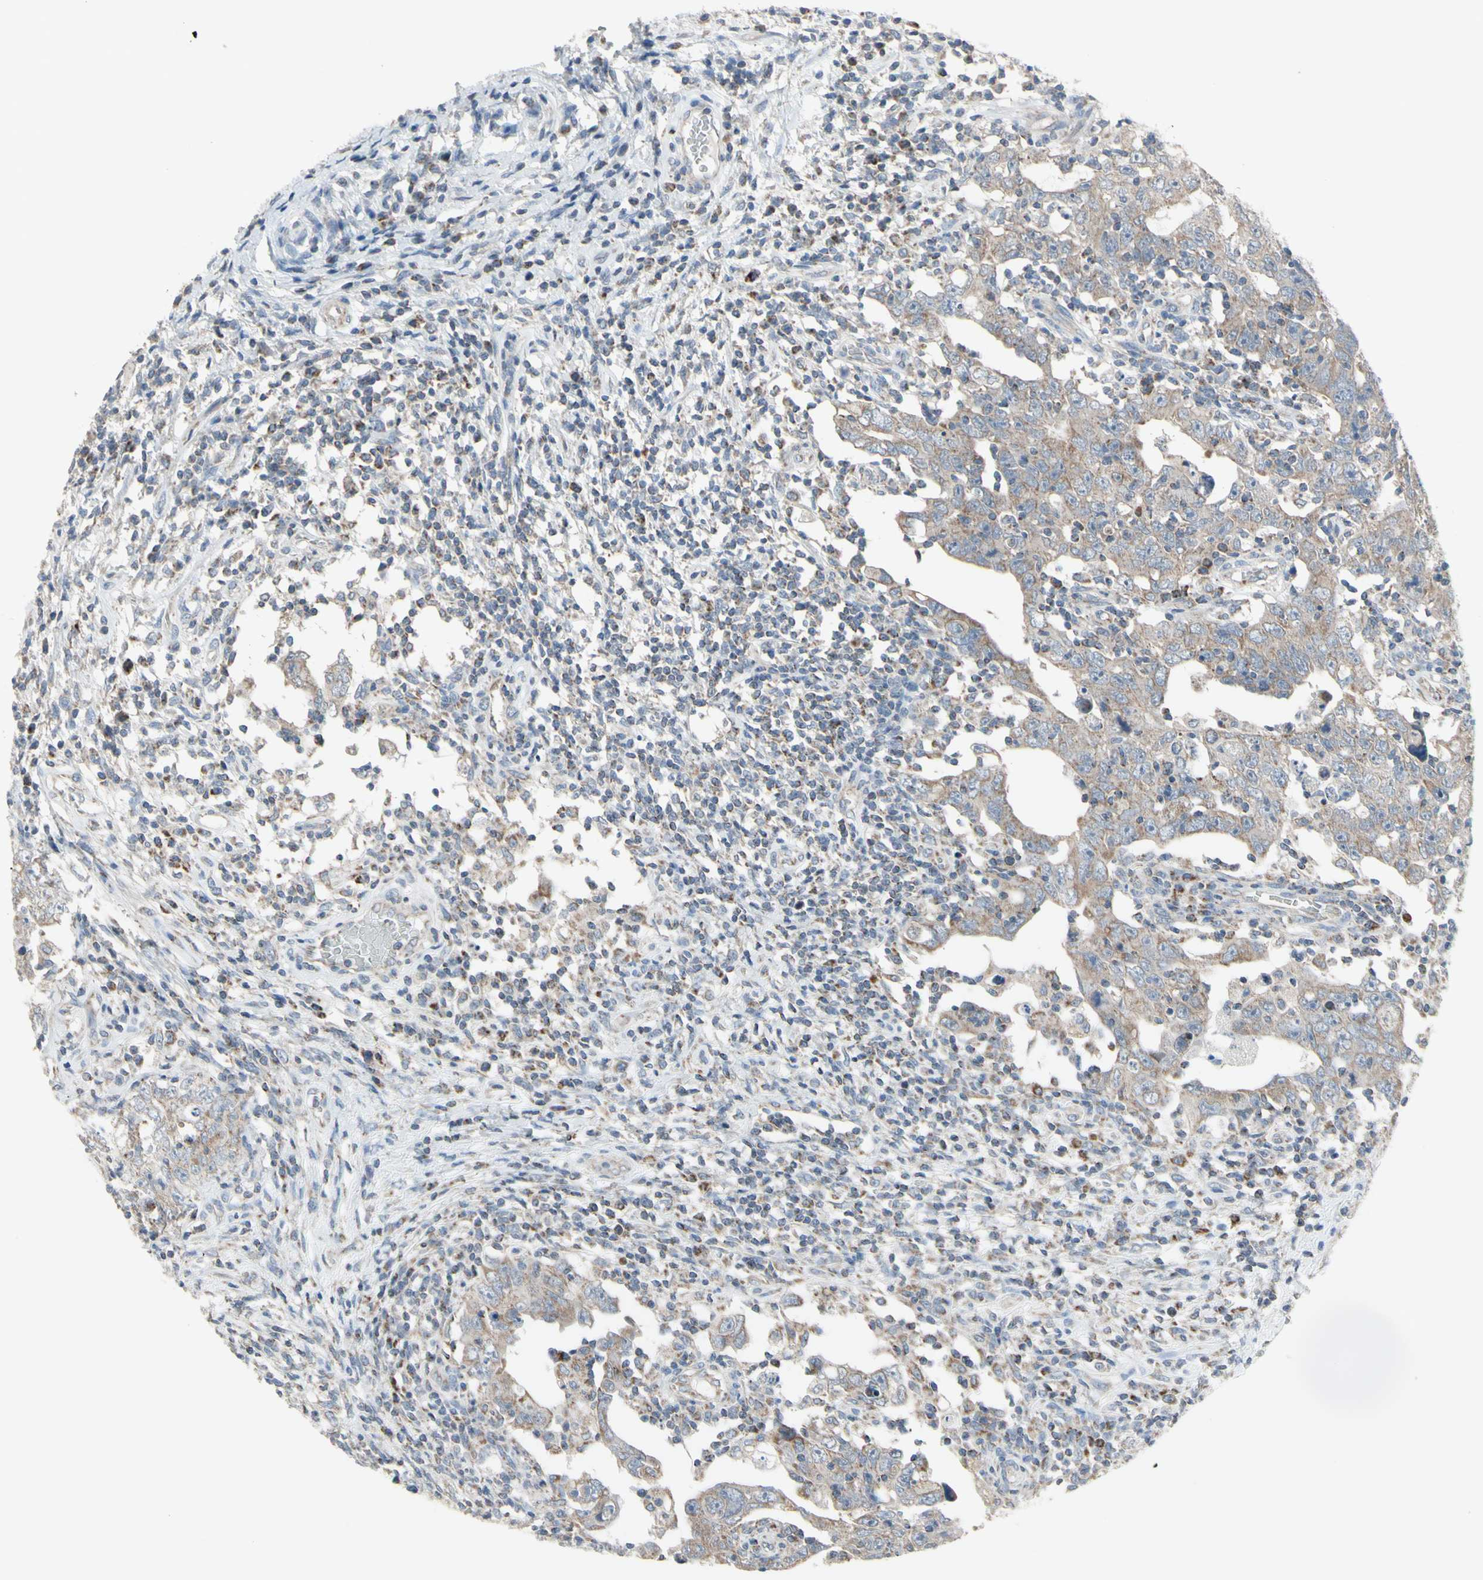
{"staining": {"intensity": "weak", "quantity": "25%-75%", "location": "cytoplasmic/membranous"}, "tissue": "testis cancer", "cell_type": "Tumor cells", "image_type": "cancer", "snomed": [{"axis": "morphology", "description": "Carcinoma, Embryonal, NOS"}, {"axis": "topography", "description": "Testis"}], "caption": "A micrograph of human embryonal carcinoma (testis) stained for a protein shows weak cytoplasmic/membranous brown staining in tumor cells.", "gene": "FAM171B", "patient": {"sex": "male", "age": 26}}